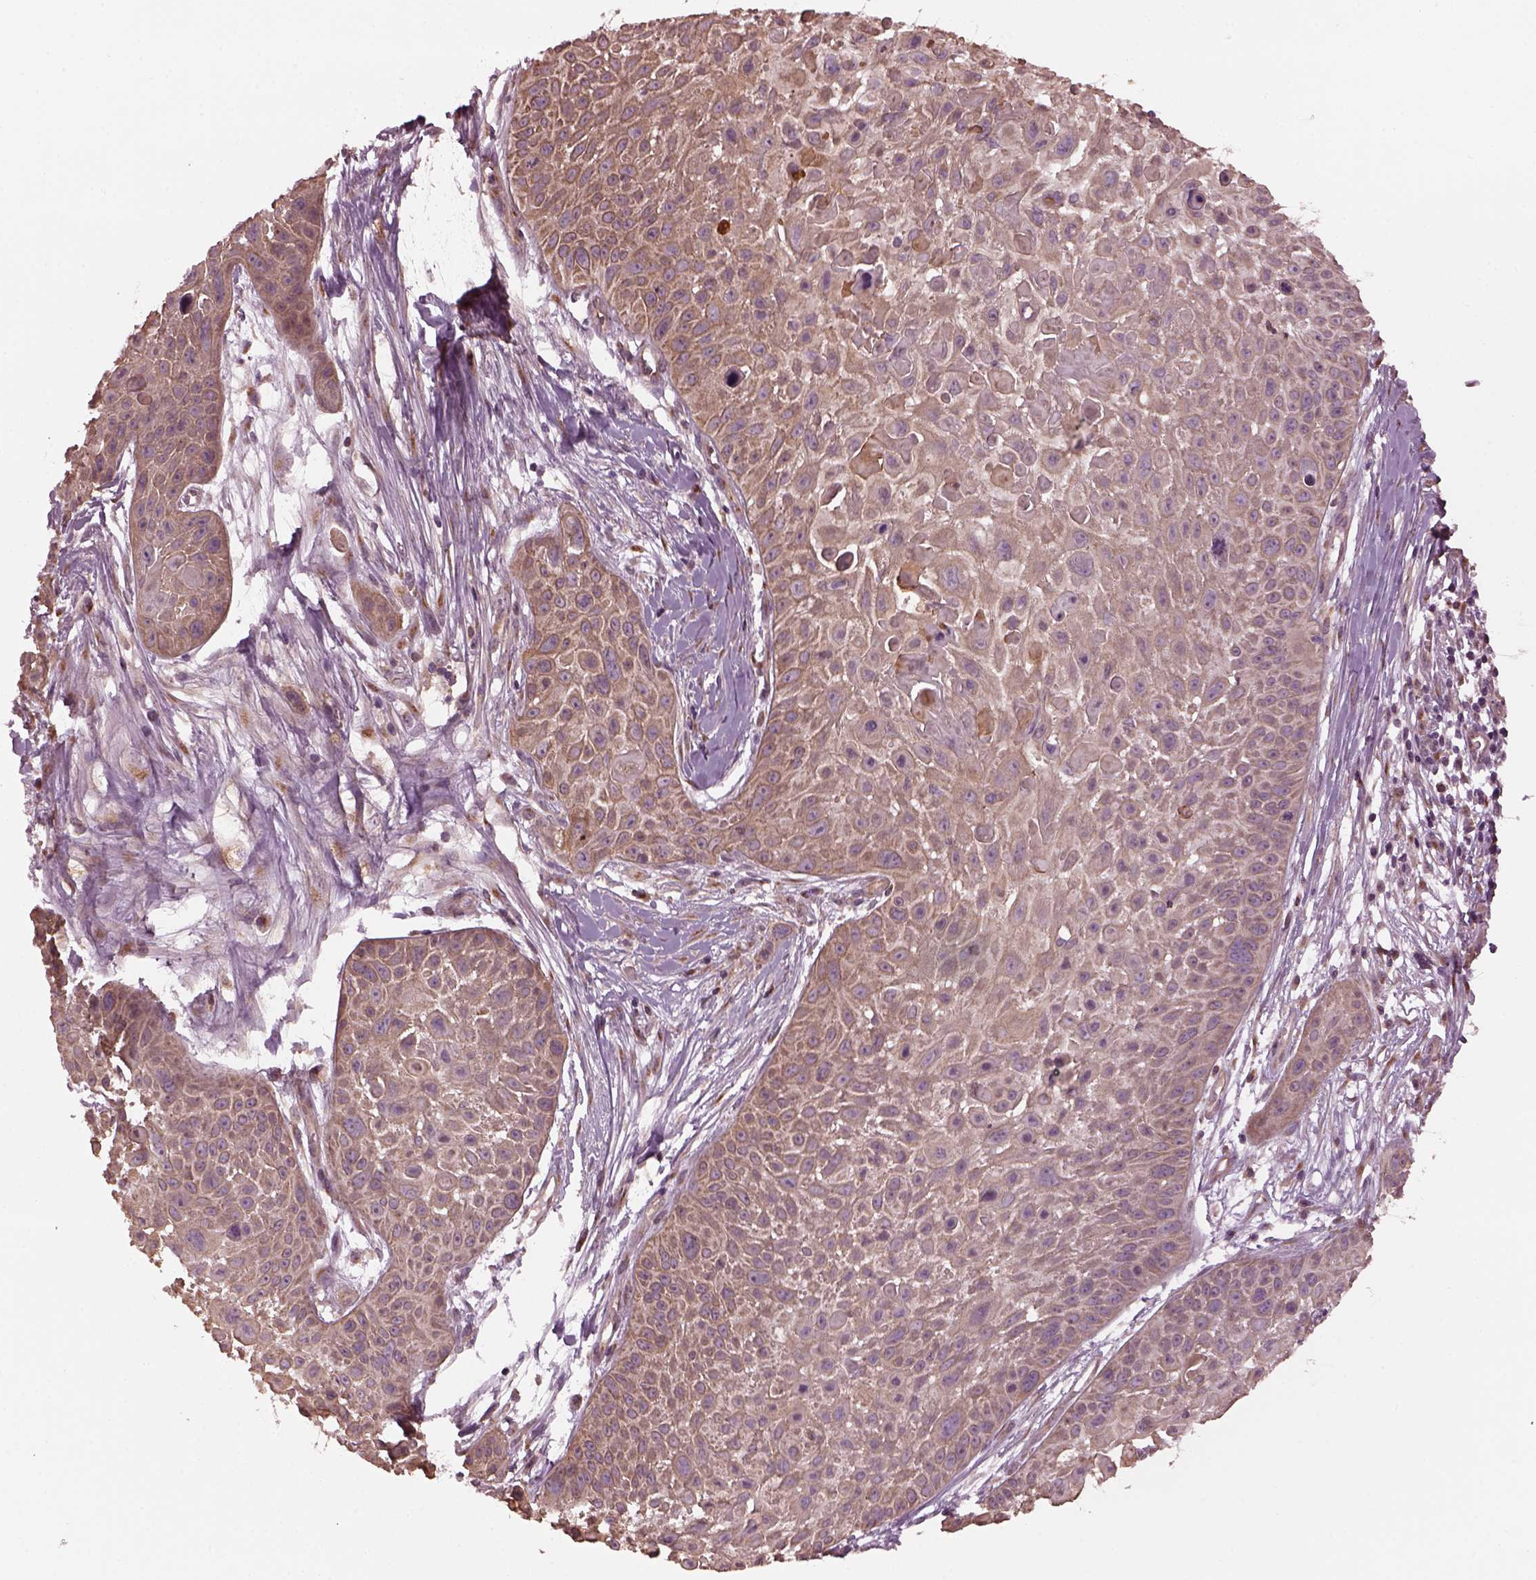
{"staining": {"intensity": "moderate", "quantity": "25%-75%", "location": "cytoplasmic/membranous,nuclear"}, "tissue": "skin cancer", "cell_type": "Tumor cells", "image_type": "cancer", "snomed": [{"axis": "morphology", "description": "Squamous cell carcinoma, NOS"}, {"axis": "topography", "description": "Skin"}, {"axis": "topography", "description": "Anal"}], "caption": "An IHC histopathology image of neoplastic tissue is shown. Protein staining in brown shows moderate cytoplasmic/membranous and nuclear positivity in skin squamous cell carcinoma within tumor cells. The protein of interest is shown in brown color, while the nuclei are stained blue.", "gene": "RUFY3", "patient": {"sex": "female", "age": 75}}